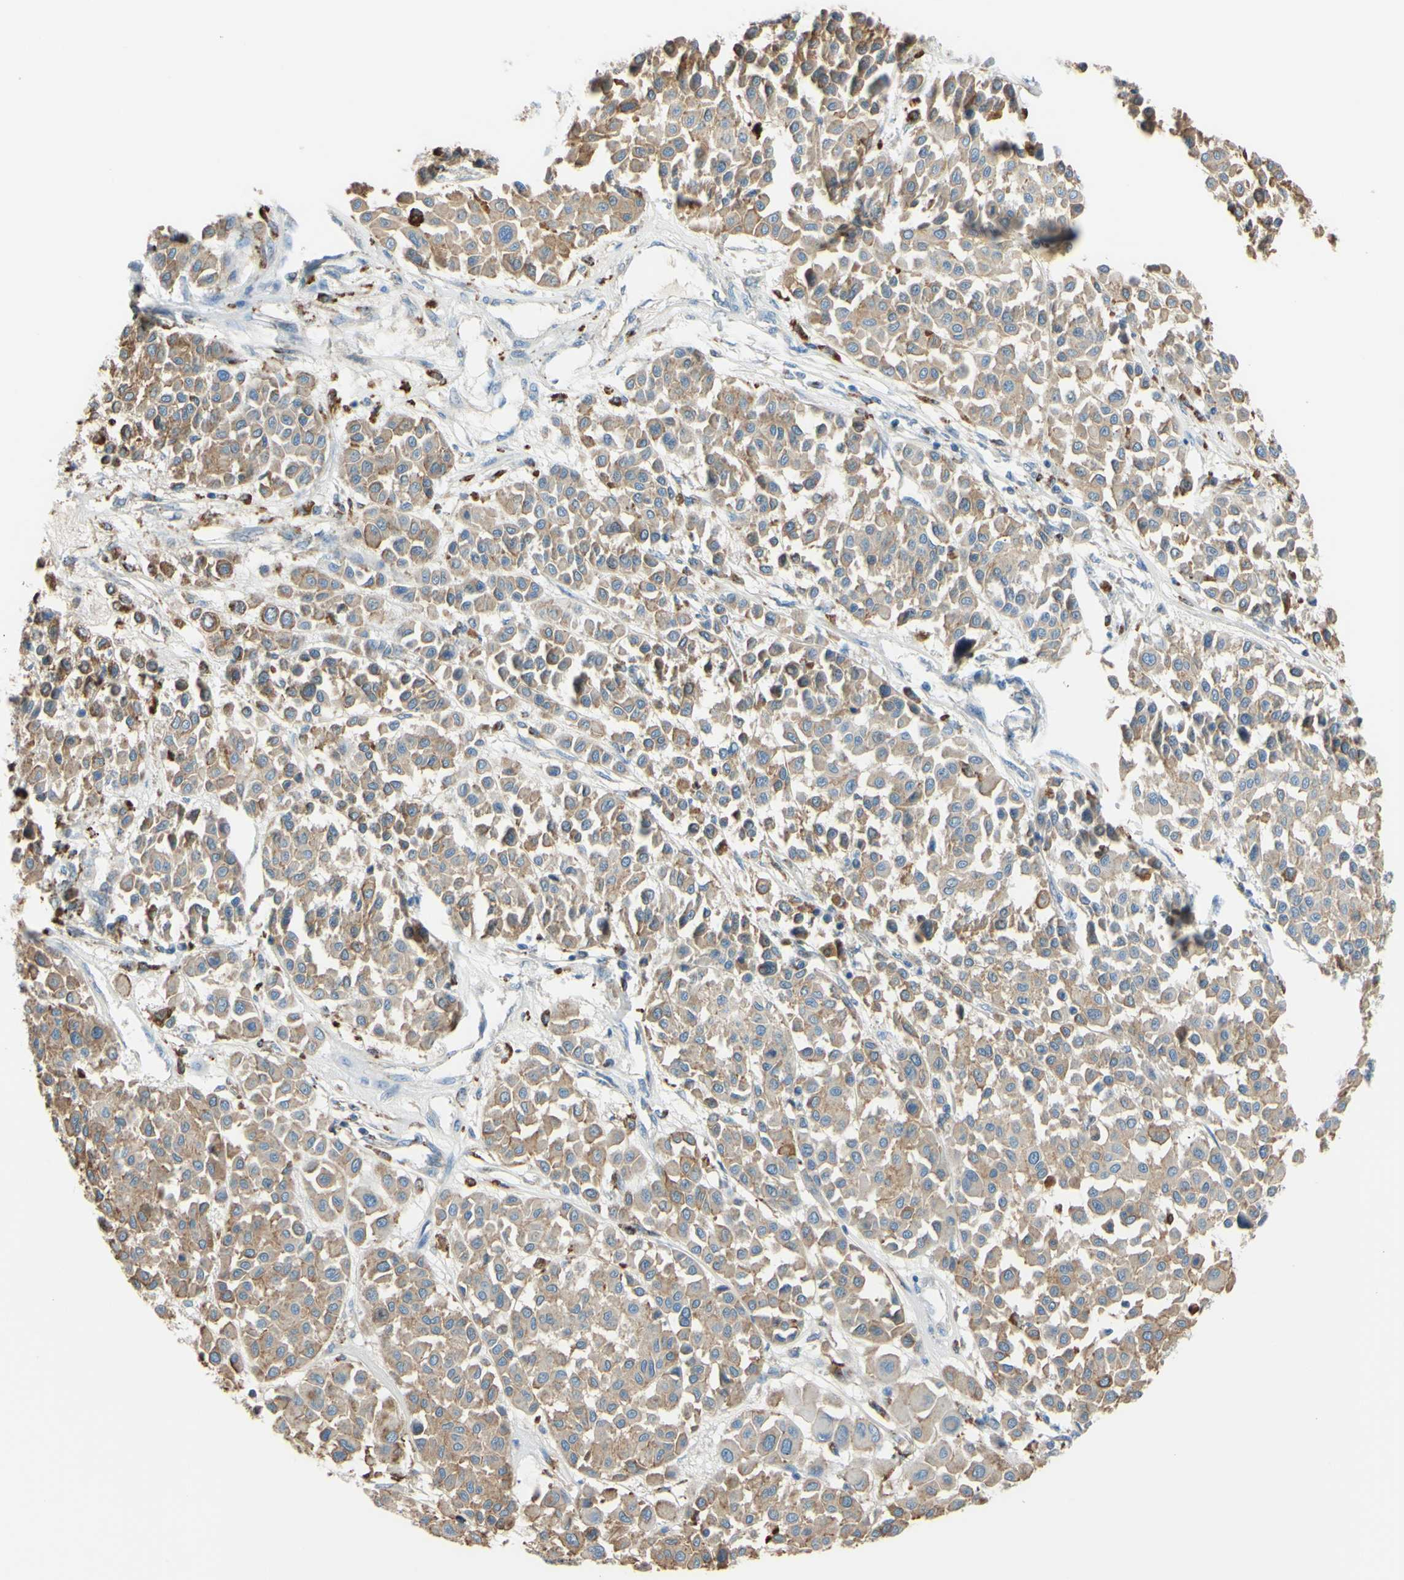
{"staining": {"intensity": "moderate", "quantity": ">75%", "location": "cytoplasmic/membranous"}, "tissue": "melanoma", "cell_type": "Tumor cells", "image_type": "cancer", "snomed": [{"axis": "morphology", "description": "Malignant melanoma, Metastatic site"}, {"axis": "topography", "description": "Soft tissue"}], "caption": "Immunohistochemistry image of neoplastic tissue: malignant melanoma (metastatic site) stained using IHC reveals medium levels of moderate protein expression localized specifically in the cytoplasmic/membranous of tumor cells, appearing as a cytoplasmic/membranous brown color.", "gene": "CTSD", "patient": {"sex": "male", "age": 41}}